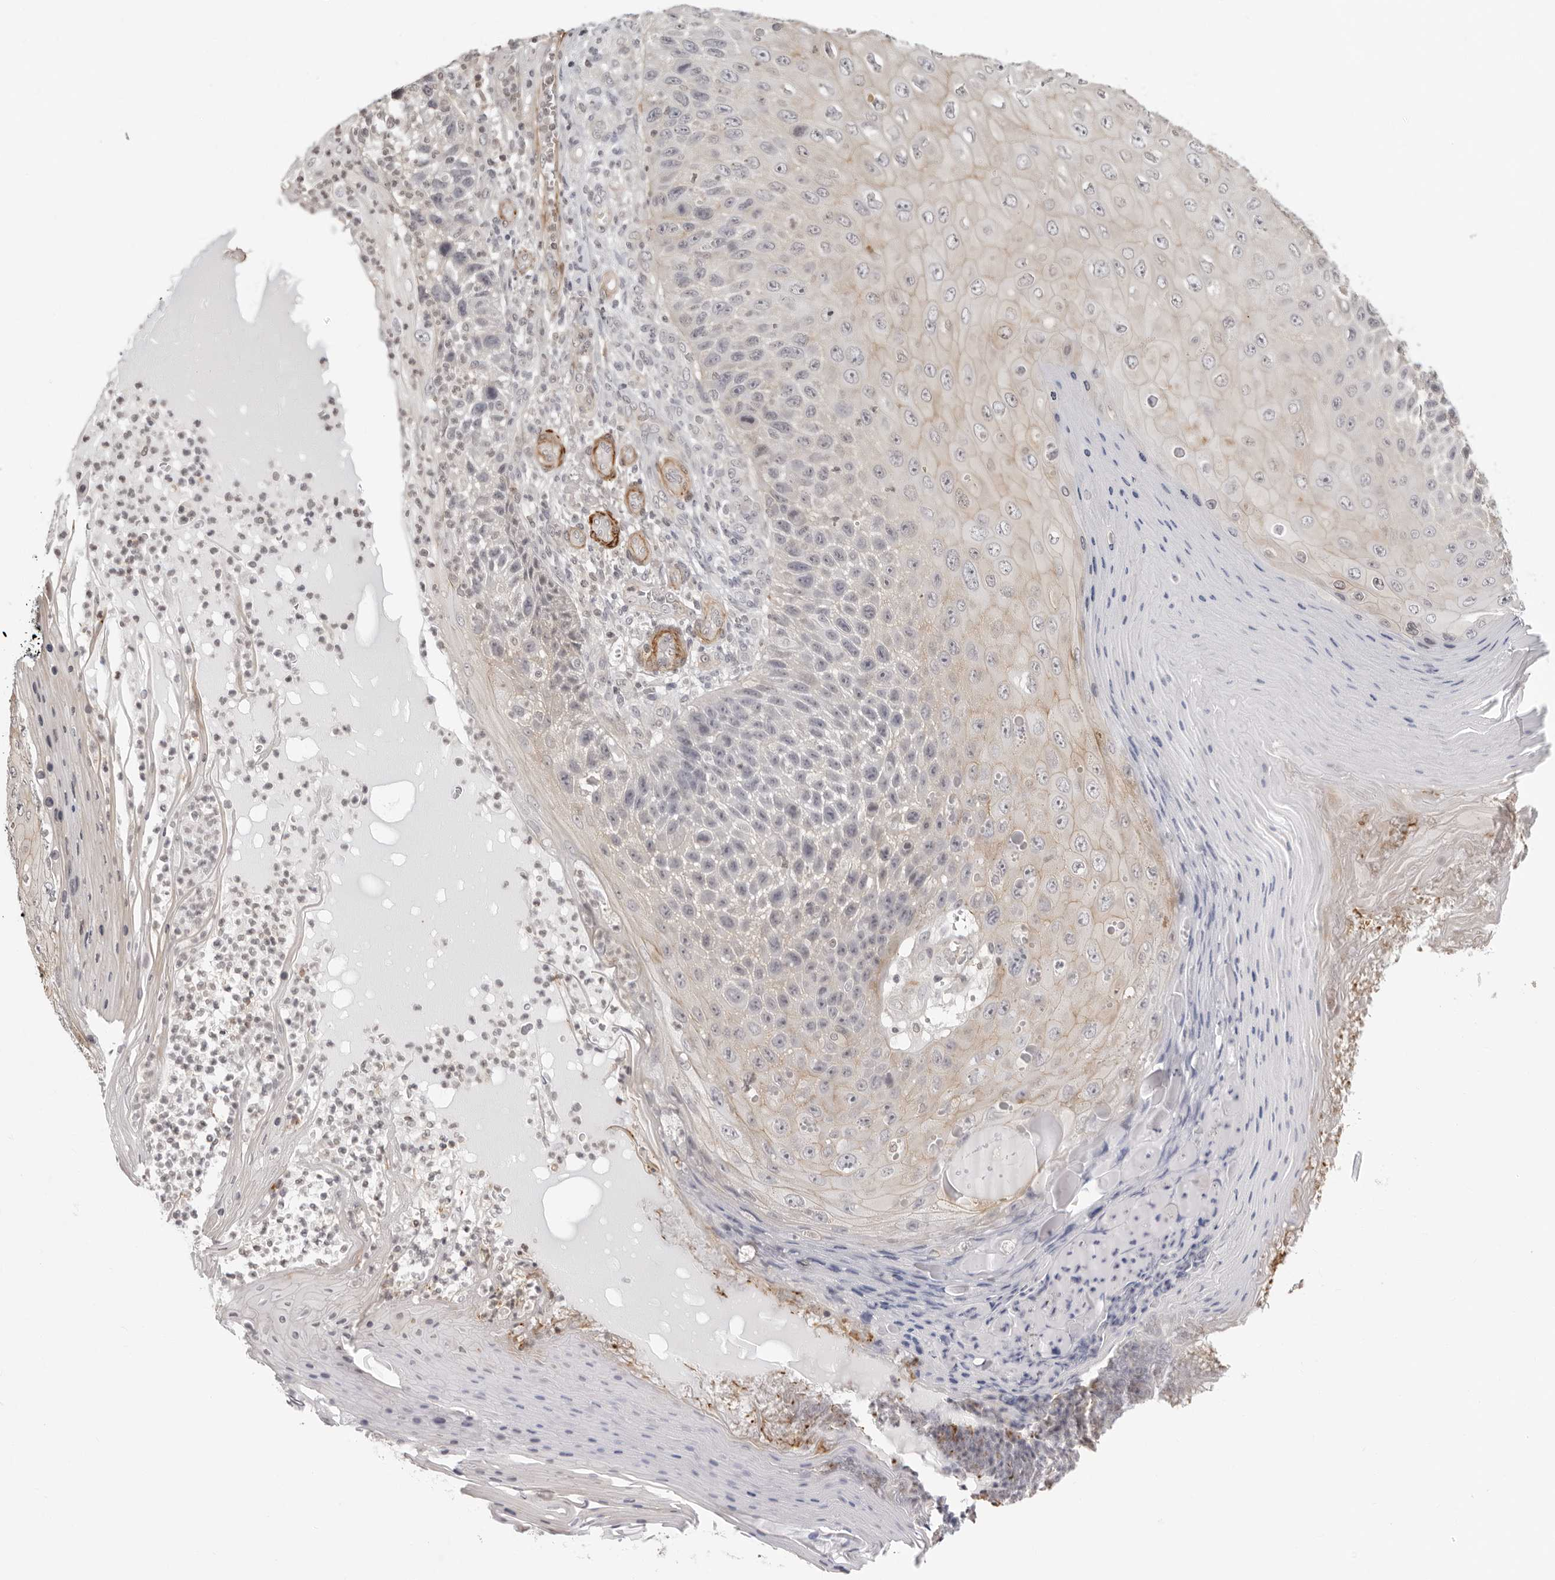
{"staining": {"intensity": "weak", "quantity": "<25%", "location": "cytoplasmic/membranous"}, "tissue": "skin cancer", "cell_type": "Tumor cells", "image_type": "cancer", "snomed": [{"axis": "morphology", "description": "Squamous cell carcinoma, NOS"}, {"axis": "topography", "description": "Skin"}], "caption": "This is an immunohistochemistry micrograph of human skin cancer (squamous cell carcinoma). There is no positivity in tumor cells.", "gene": "UNK", "patient": {"sex": "female", "age": 88}}